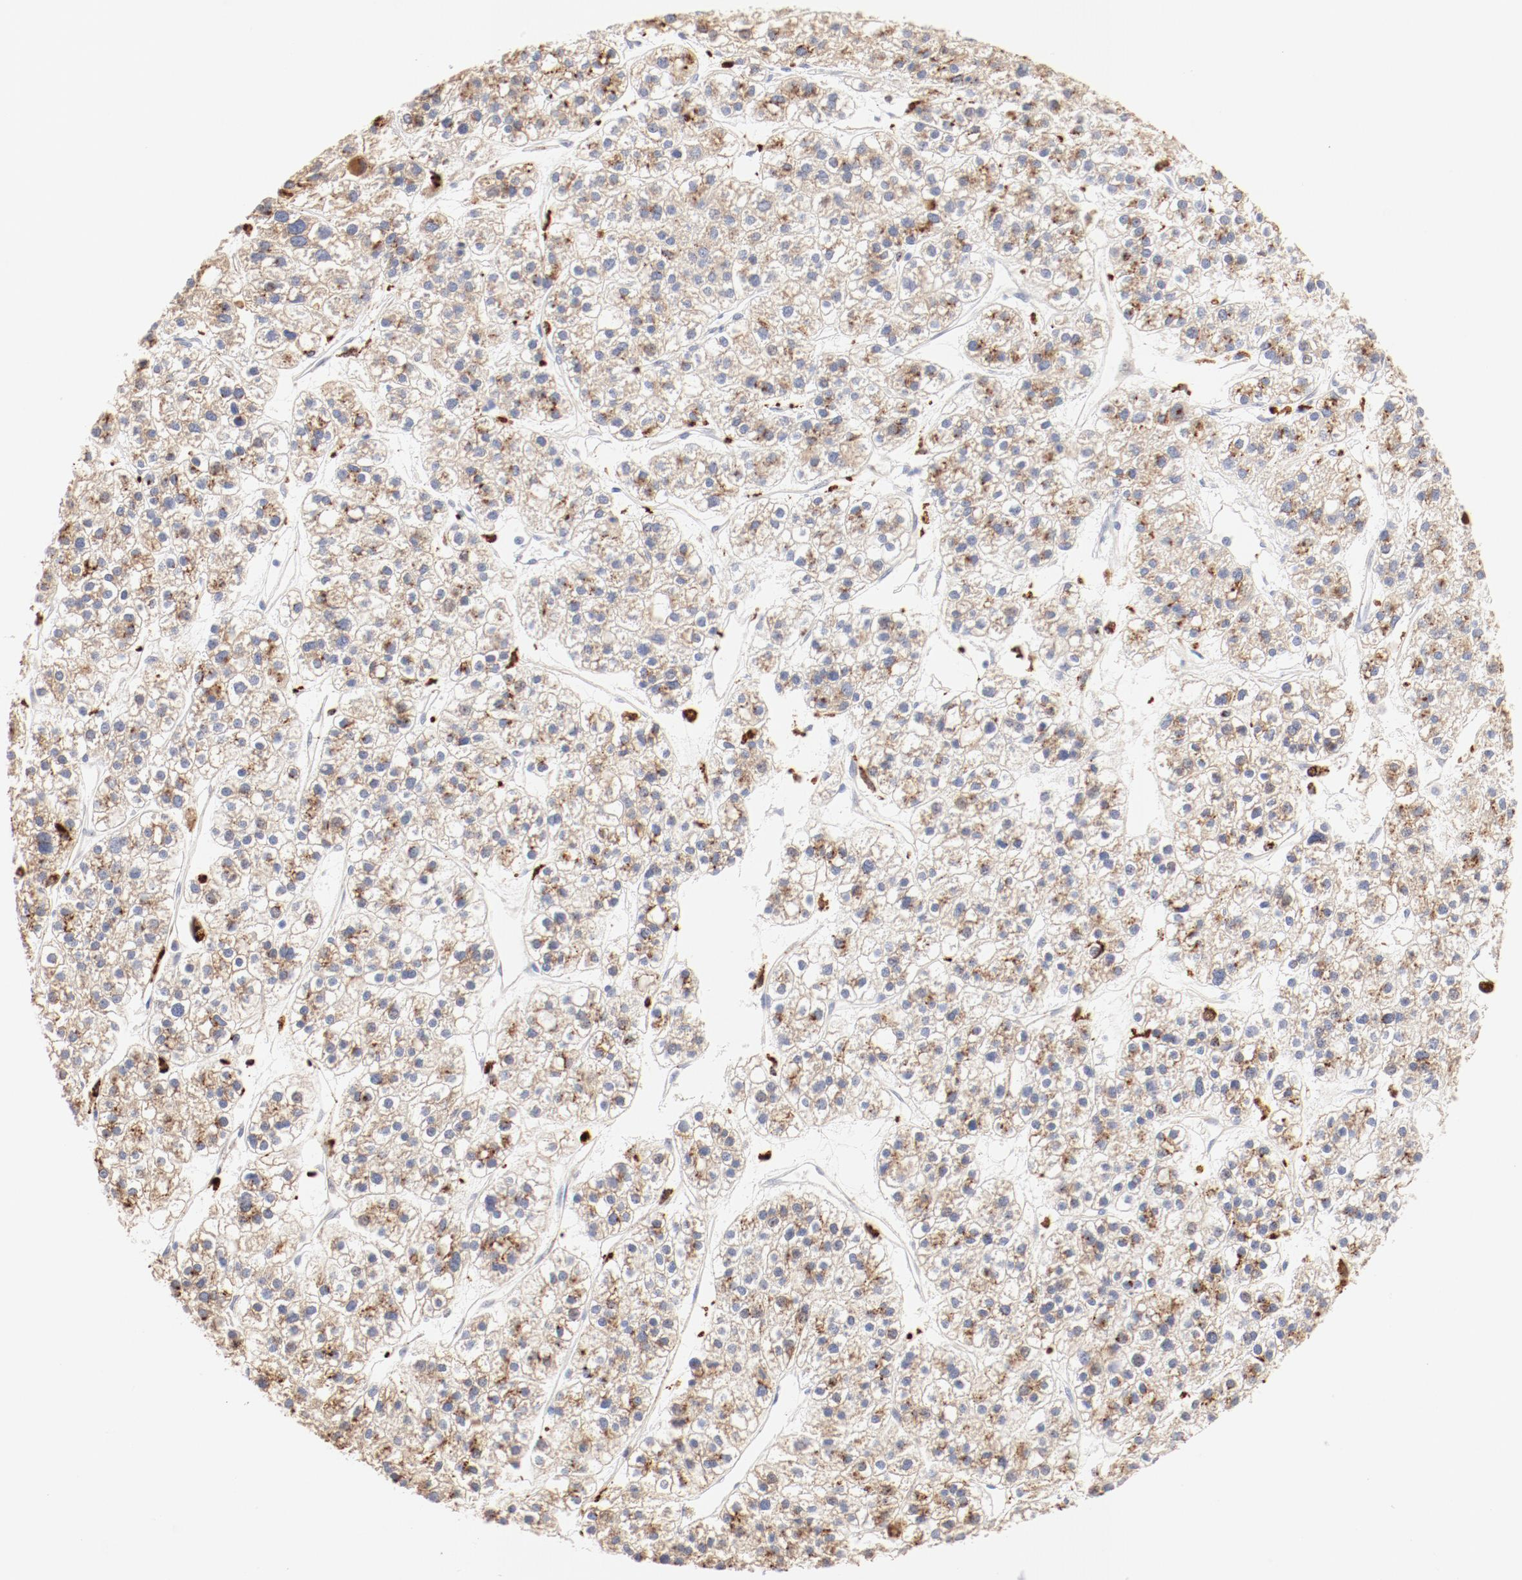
{"staining": {"intensity": "moderate", "quantity": "25%-75%", "location": "cytoplasmic/membranous"}, "tissue": "liver cancer", "cell_type": "Tumor cells", "image_type": "cancer", "snomed": [{"axis": "morphology", "description": "Carcinoma, Hepatocellular, NOS"}, {"axis": "topography", "description": "Liver"}], "caption": "The immunohistochemical stain labels moderate cytoplasmic/membranous positivity in tumor cells of liver cancer (hepatocellular carcinoma) tissue. (Stains: DAB (3,3'-diaminobenzidine) in brown, nuclei in blue, Microscopy: brightfield microscopy at high magnification).", "gene": "CTSH", "patient": {"sex": "female", "age": 85}}